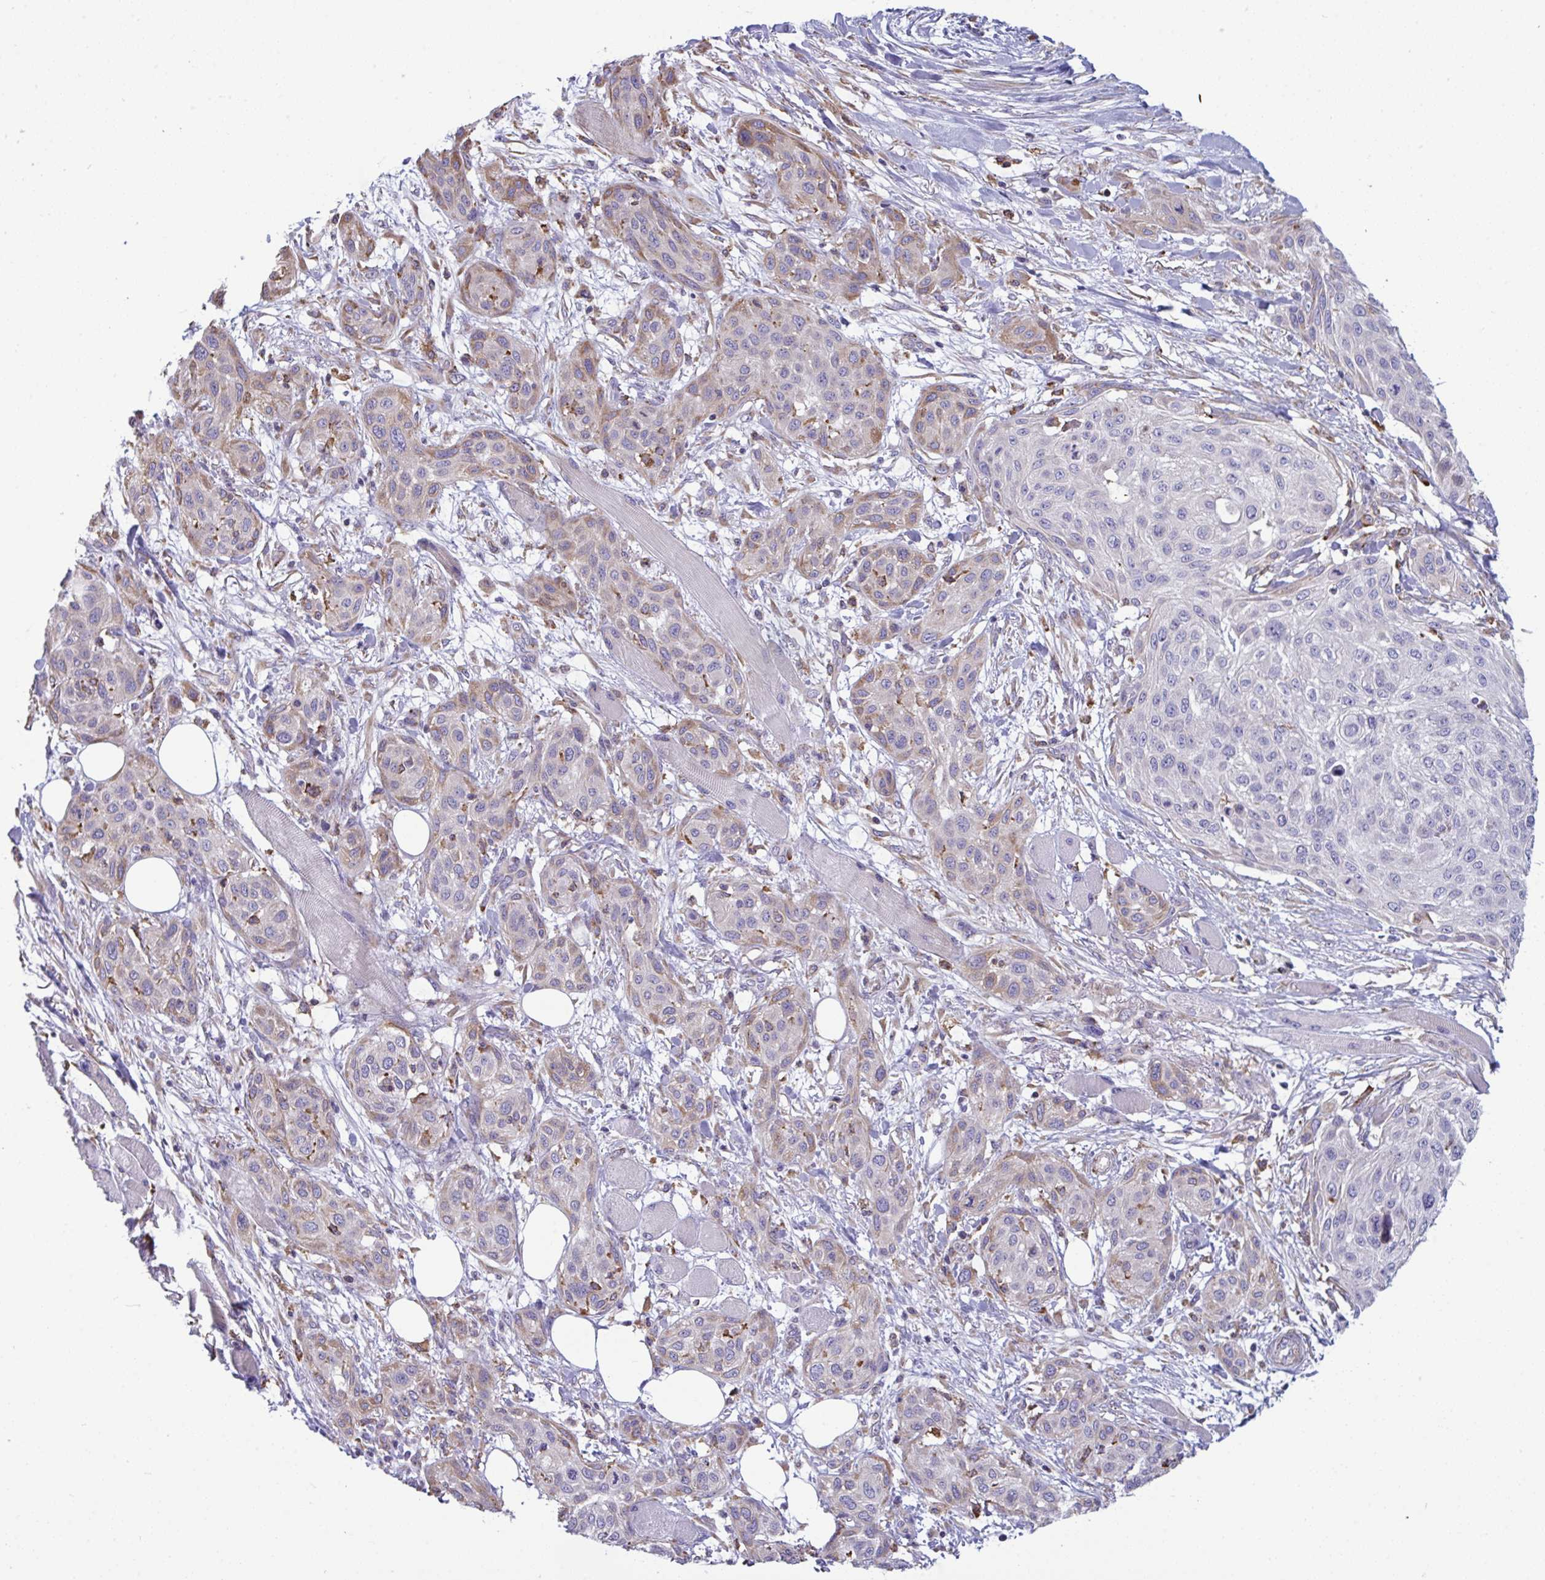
{"staining": {"intensity": "weak", "quantity": "<25%", "location": "cytoplasmic/membranous"}, "tissue": "skin cancer", "cell_type": "Tumor cells", "image_type": "cancer", "snomed": [{"axis": "morphology", "description": "Squamous cell carcinoma, NOS"}, {"axis": "topography", "description": "Skin"}], "caption": "DAB immunohistochemical staining of skin squamous cell carcinoma shows no significant expression in tumor cells.", "gene": "MYMK", "patient": {"sex": "female", "age": 87}}